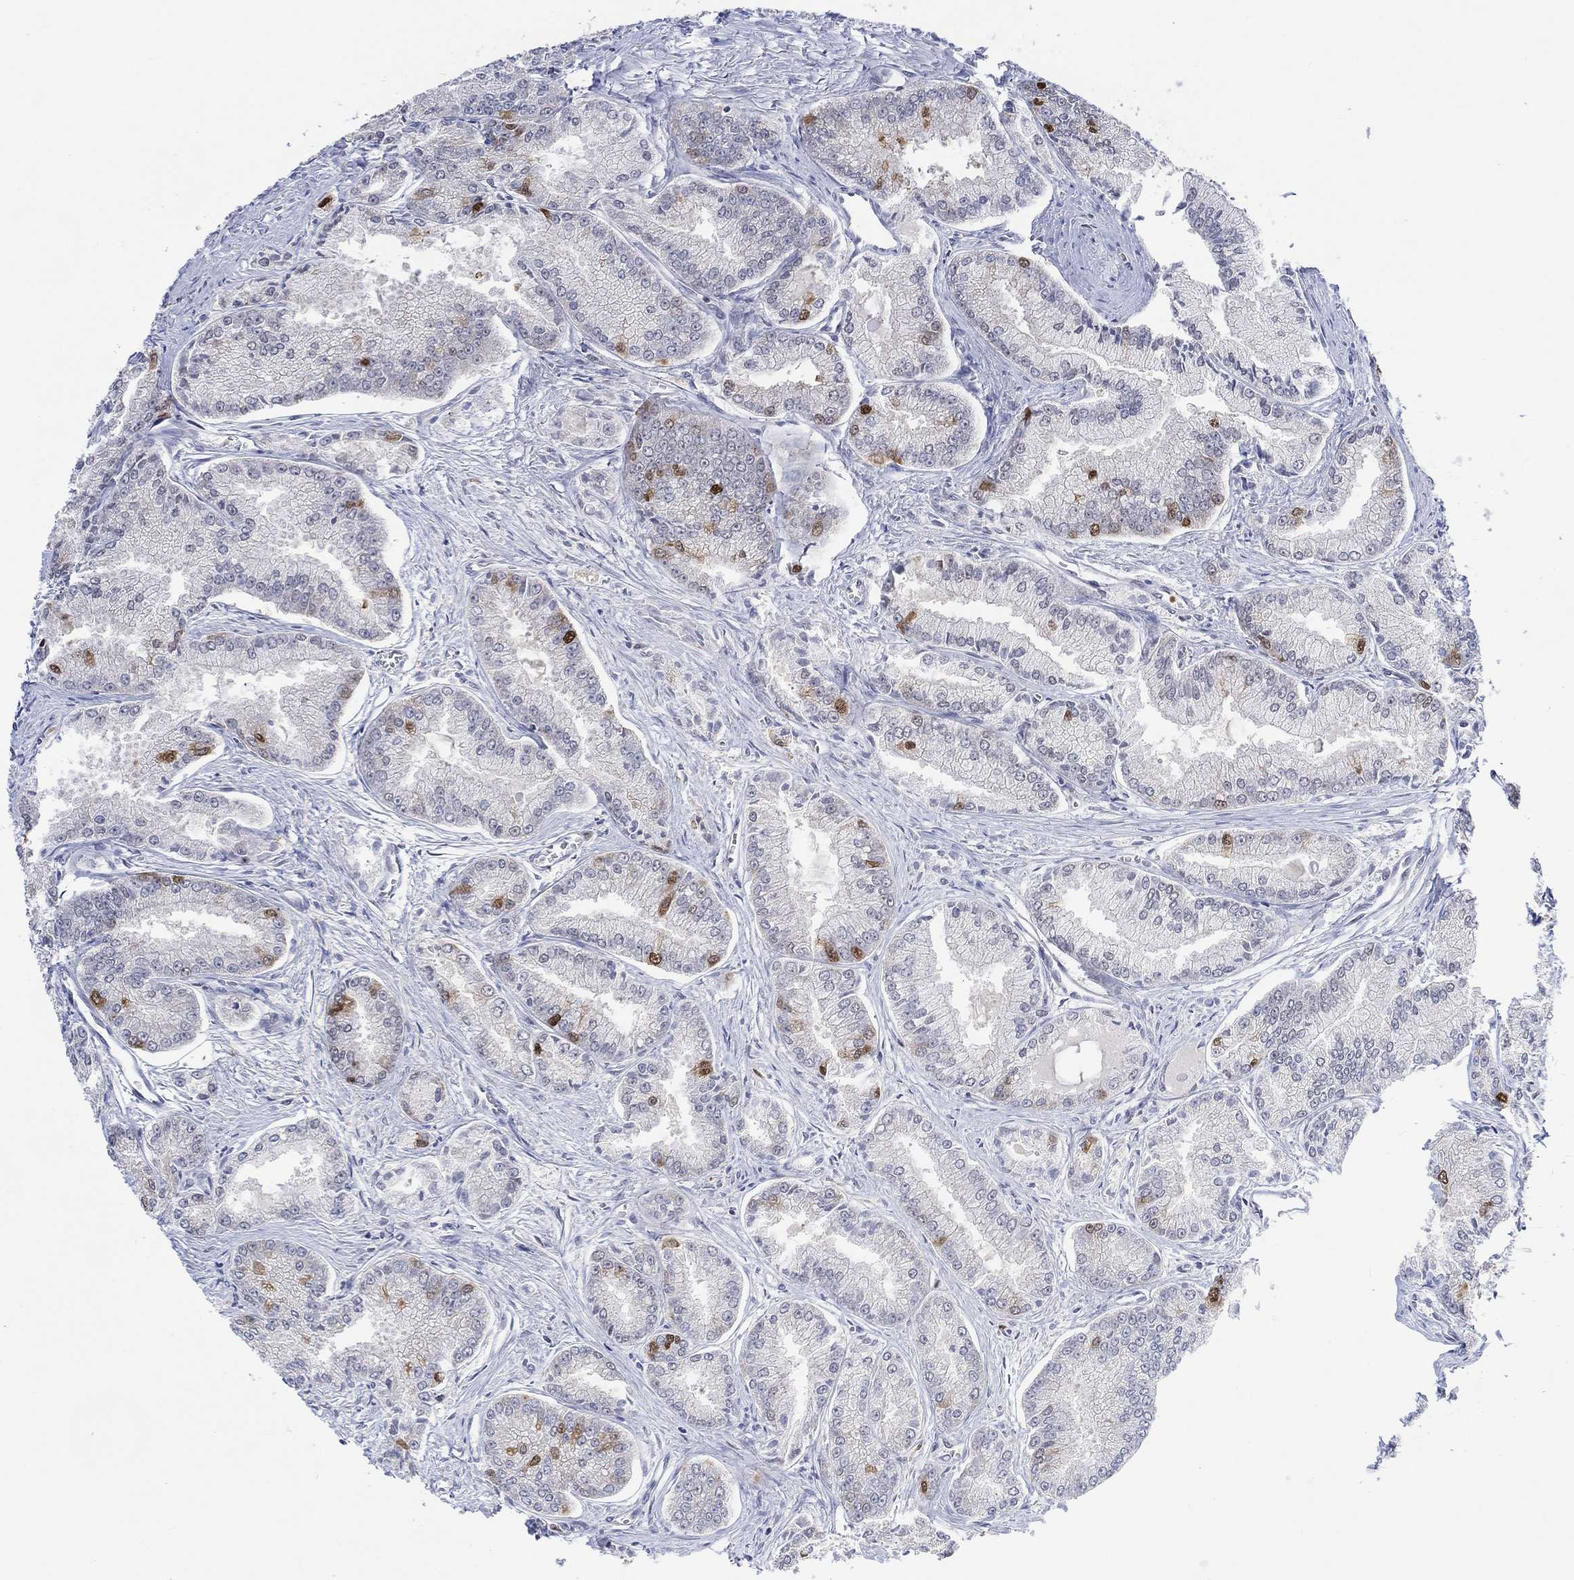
{"staining": {"intensity": "strong", "quantity": "<25%", "location": "nuclear"}, "tissue": "prostate cancer", "cell_type": "Tumor cells", "image_type": "cancer", "snomed": [{"axis": "morphology", "description": "Adenocarcinoma, NOS"}, {"axis": "morphology", "description": "Adenocarcinoma, High grade"}, {"axis": "topography", "description": "Prostate"}], "caption": "Protein staining of prostate high-grade adenocarcinoma tissue exhibits strong nuclear expression in approximately <25% of tumor cells. (IHC, brightfield microscopy, high magnification).", "gene": "RAD54L2", "patient": {"sex": "male", "age": 70}}